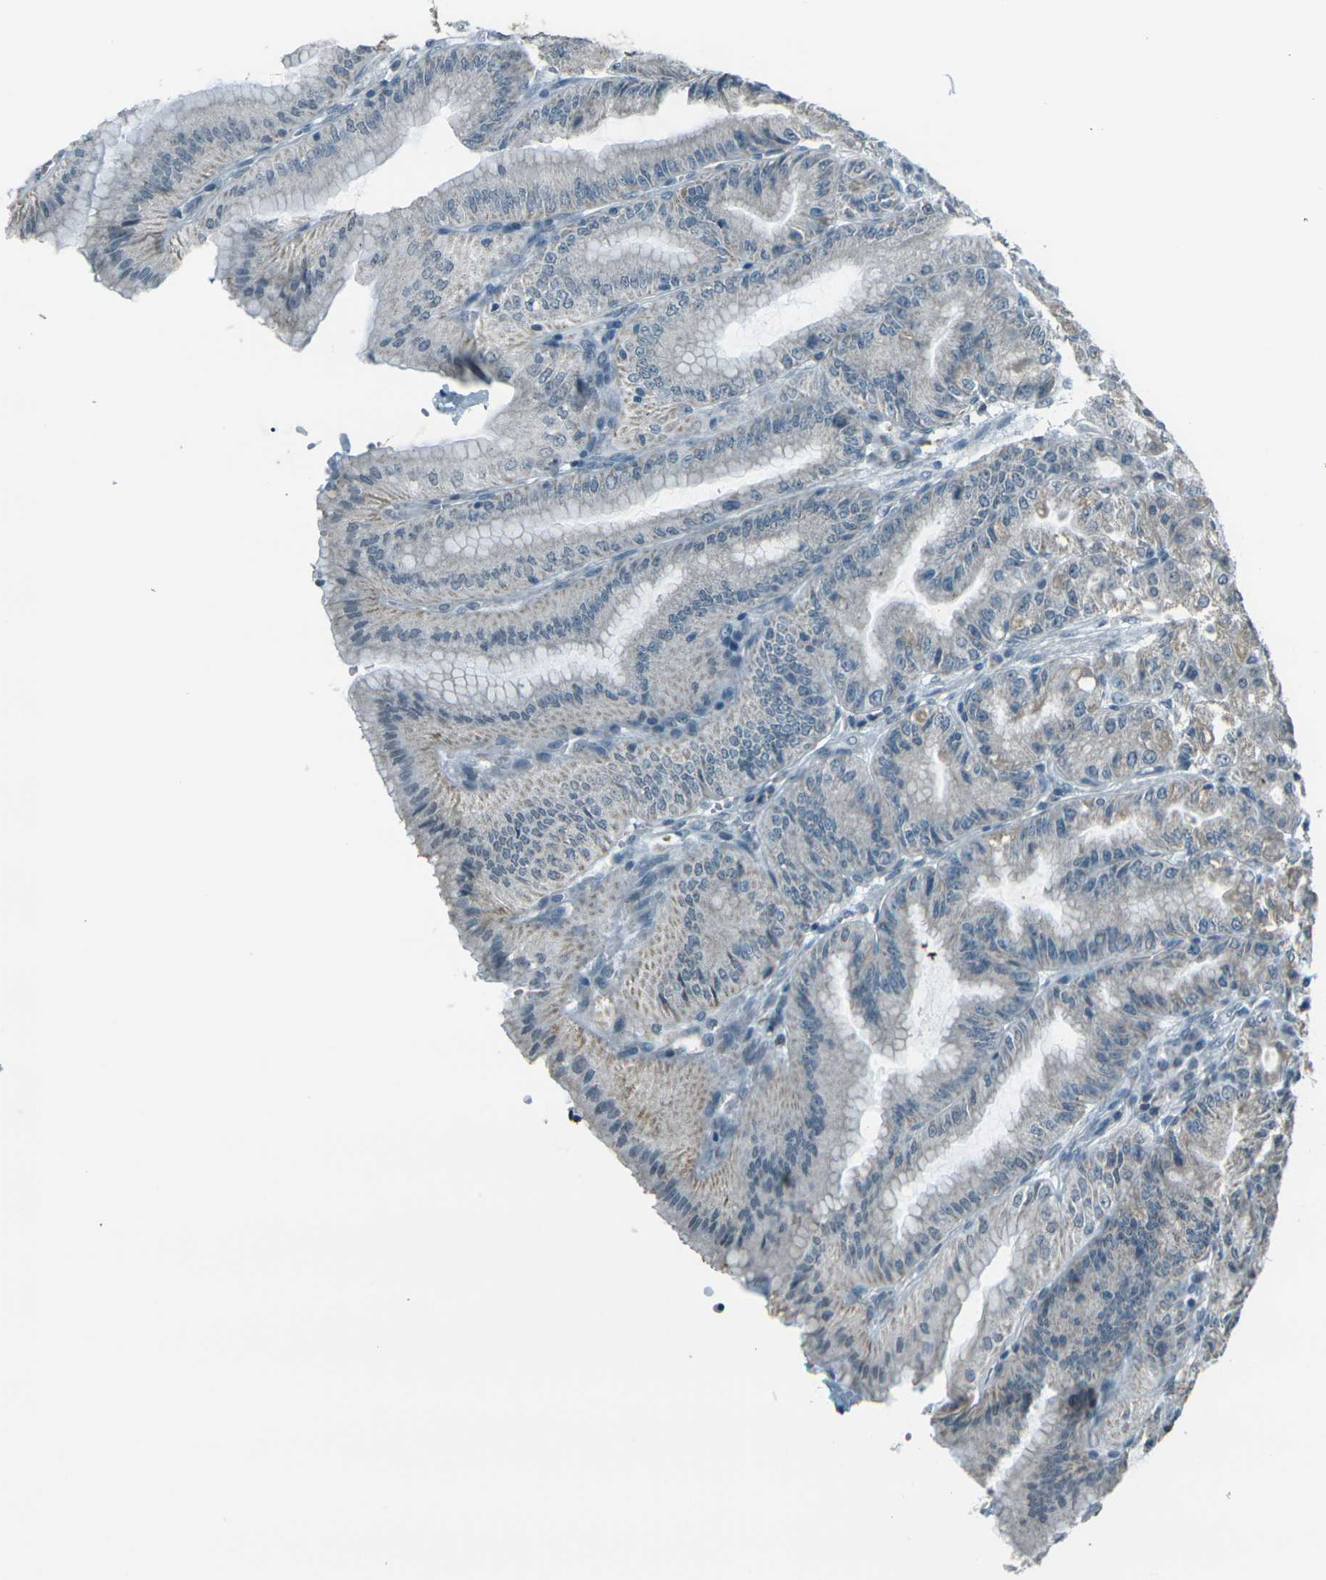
{"staining": {"intensity": "weak", "quantity": "25%-75%", "location": "cytoplasmic/membranous"}, "tissue": "stomach", "cell_type": "Glandular cells", "image_type": "normal", "snomed": [{"axis": "morphology", "description": "Normal tissue, NOS"}, {"axis": "topography", "description": "Stomach, lower"}], "caption": "Protein staining of unremarkable stomach exhibits weak cytoplasmic/membranous expression in approximately 25%-75% of glandular cells.", "gene": "H2BC1", "patient": {"sex": "male", "age": 71}}